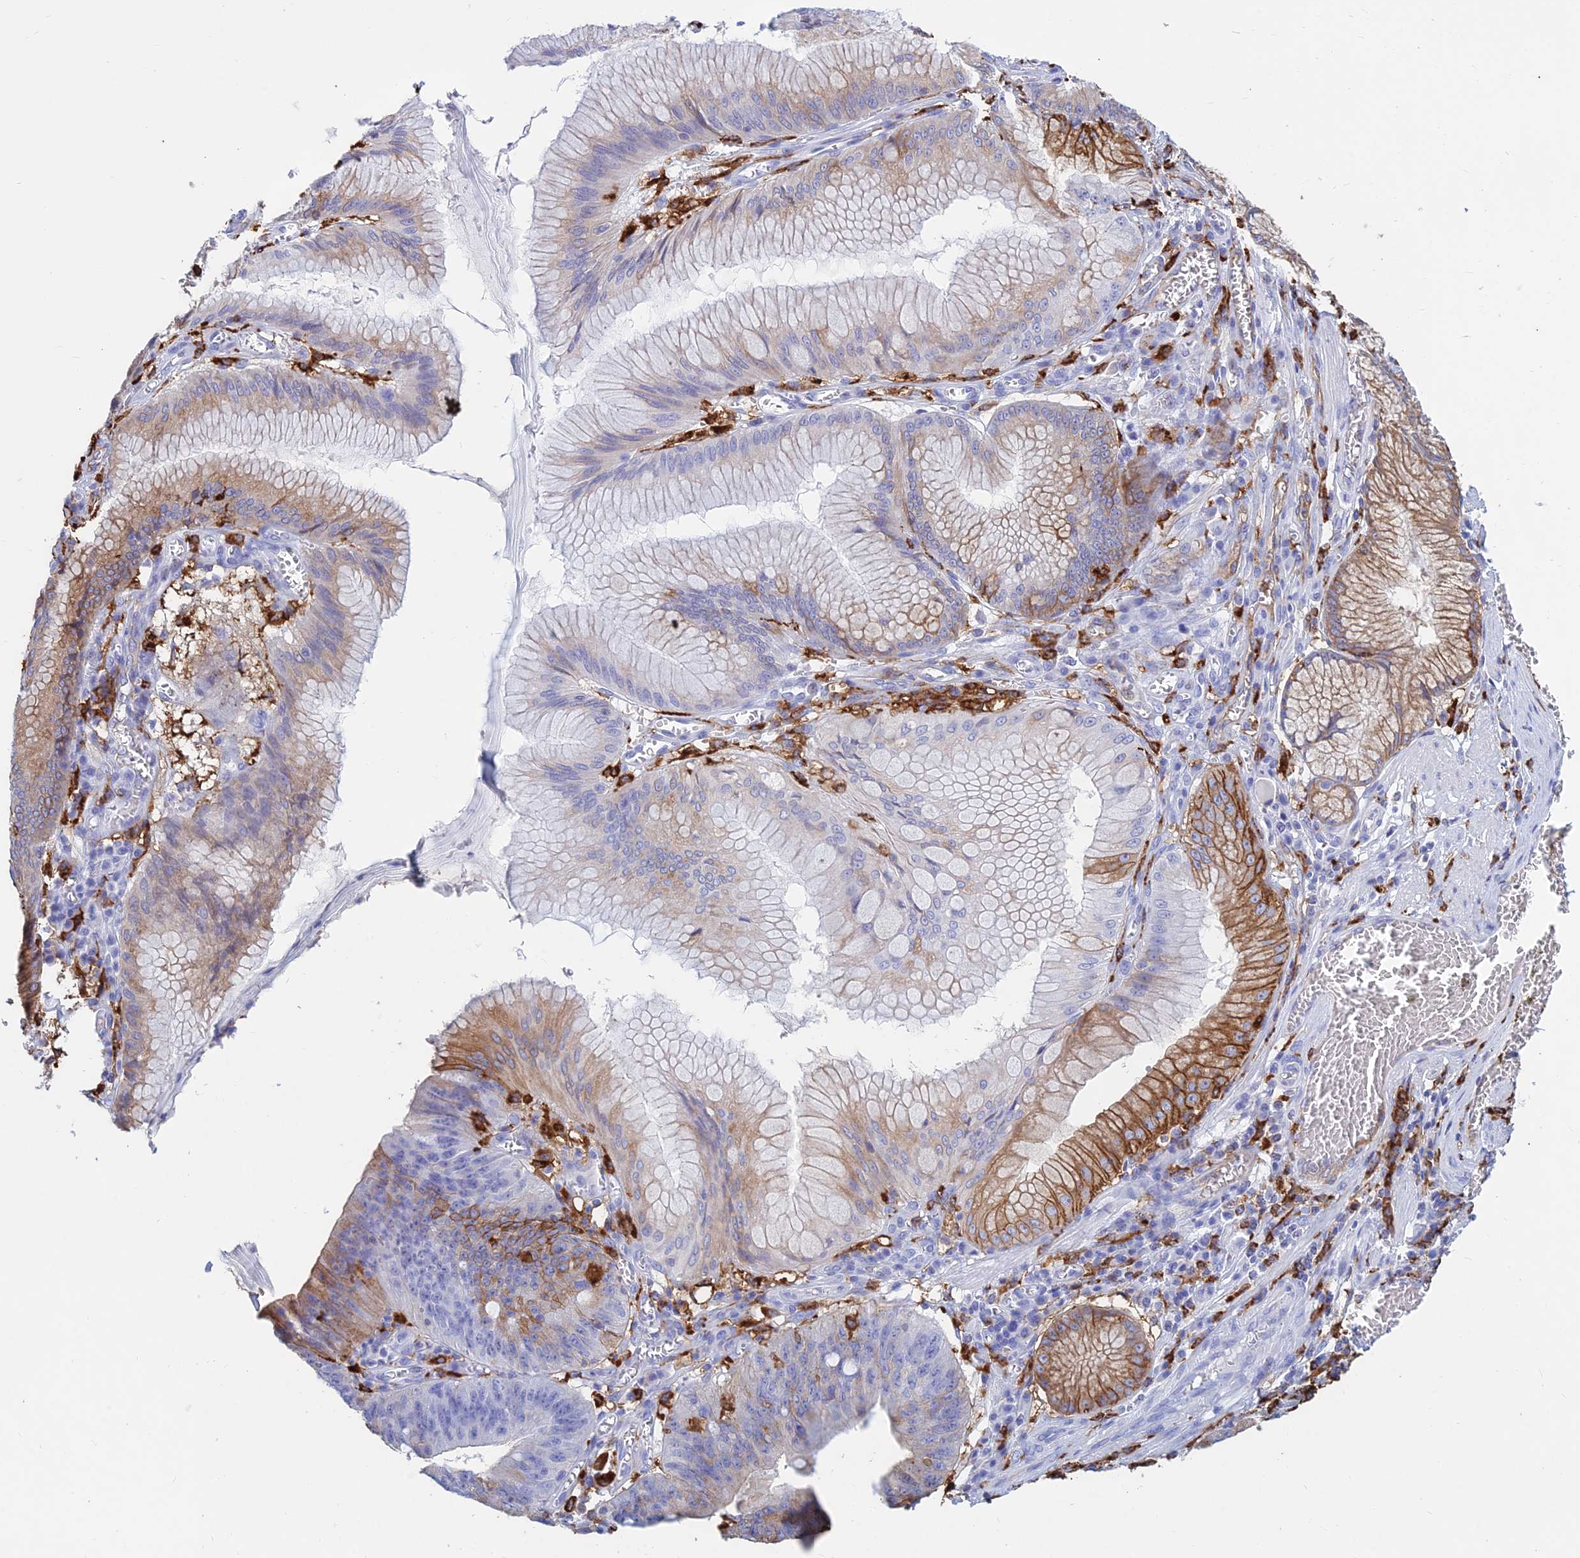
{"staining": {"intensity": "moderate", "quantity": "25%-75%", "location": "cytoplasmic/membranous"}, "tissue": "stomach cancer", "cell_type": "Tumor cells", "image_type": "cancer", "snomed": [{"axis": "morphology", "description": "Adenocarcinoma, NOS"}, {"axis": "topography", "description": "Stomach"}], "caption": "Adenocarcinoma (stomach) stained with IHC displays moderate cytoplasmic/membranous expression in about 25%-75% of tumor cells.", "gene": "HLA-DRB1", "patient": {"sex": "male", "age": 59}}